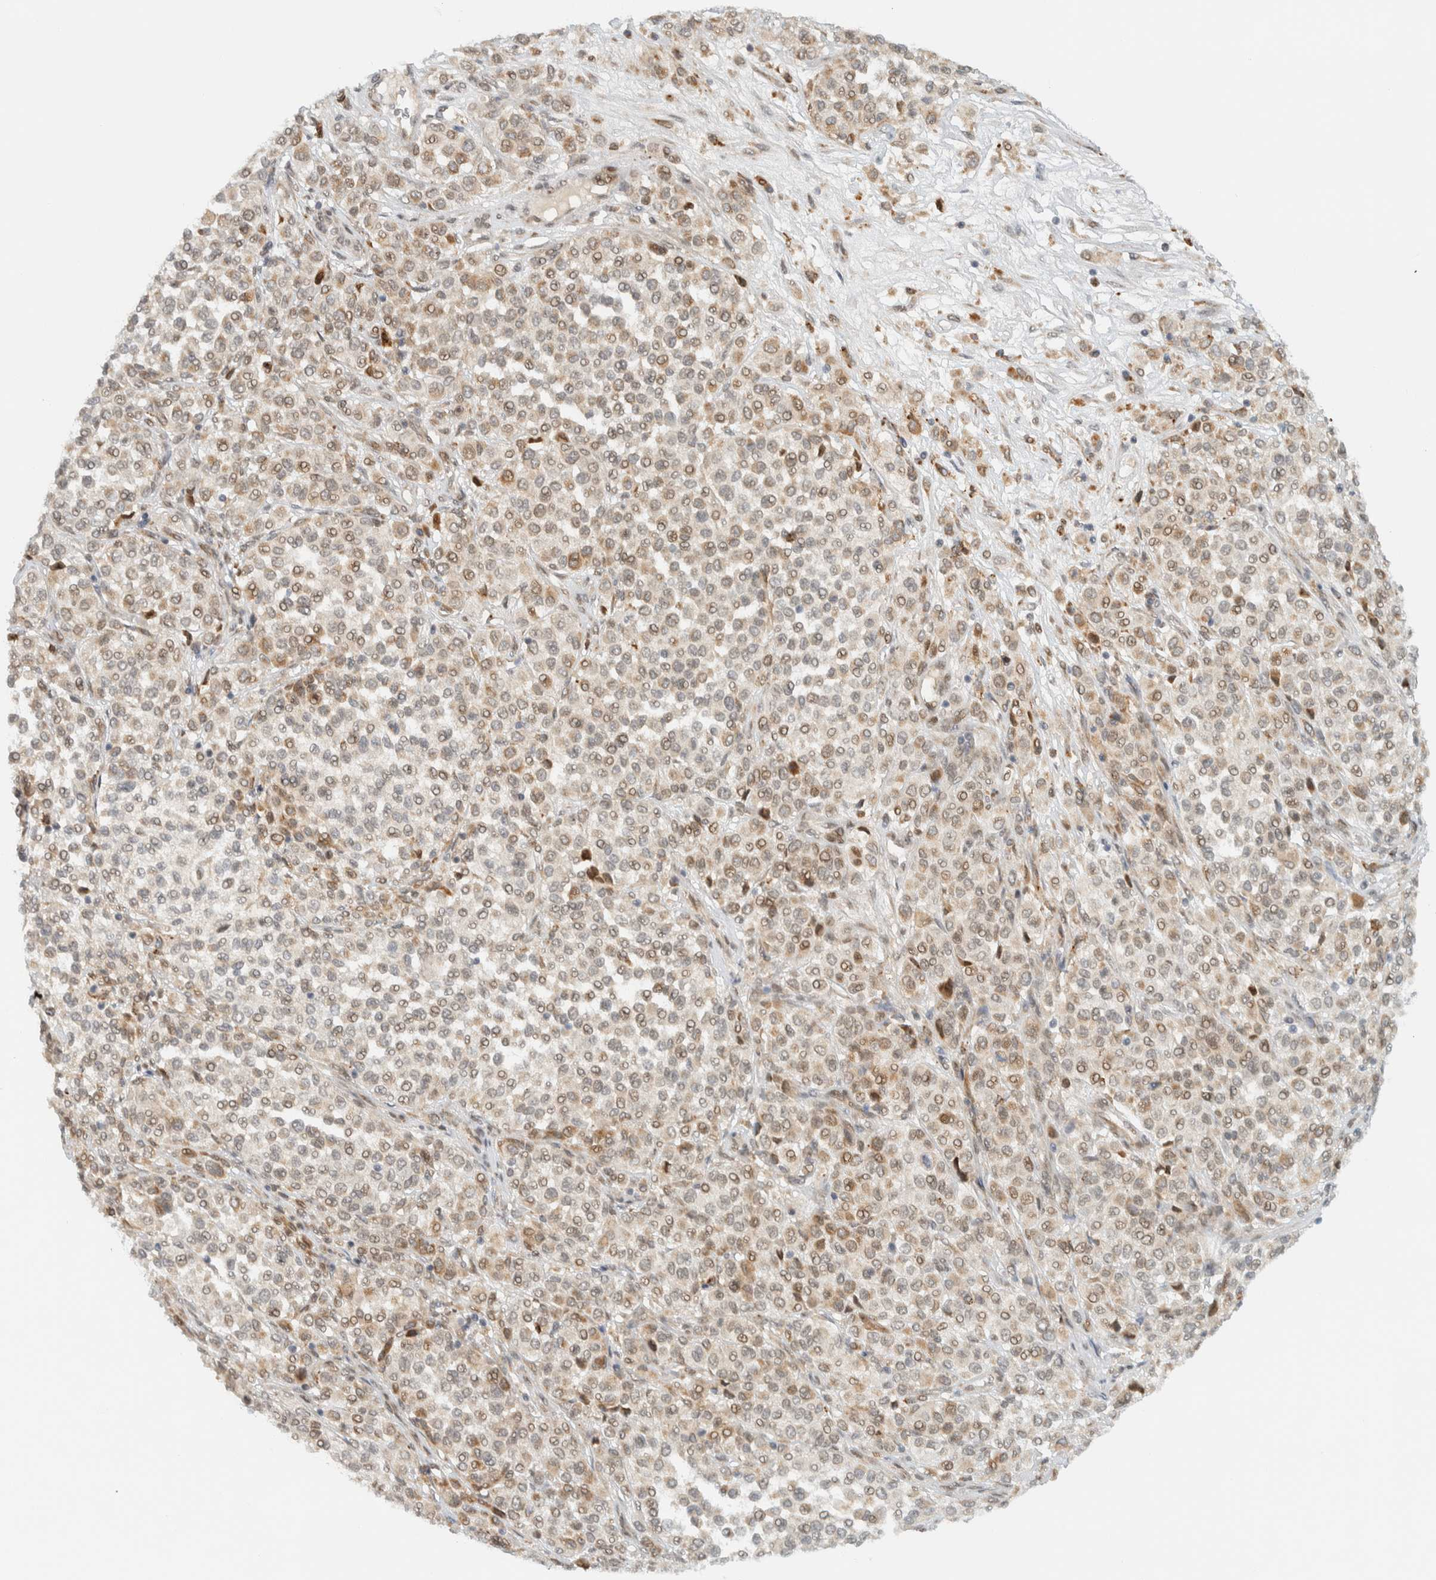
{"staining": {"intensity": "weak", "quantity": ">75%", "location": "nuclear"}, "tissue": "melanoma", "cell_type": "Tumor cells", "image_type": "cancer", "snomed": [{"axis": "morphology", "description": "Malignant melanoma, Metastatic site"}, {"axis": "topography", "description": "Pancreas"}], "caption": "Immunohistochemical staining of melanoma reveals low levels of weak nuclear protein positivity in about >75% of tumor cells.", "gene": "ITPRID1", "patient": {"sex": "female", "age": 30}}